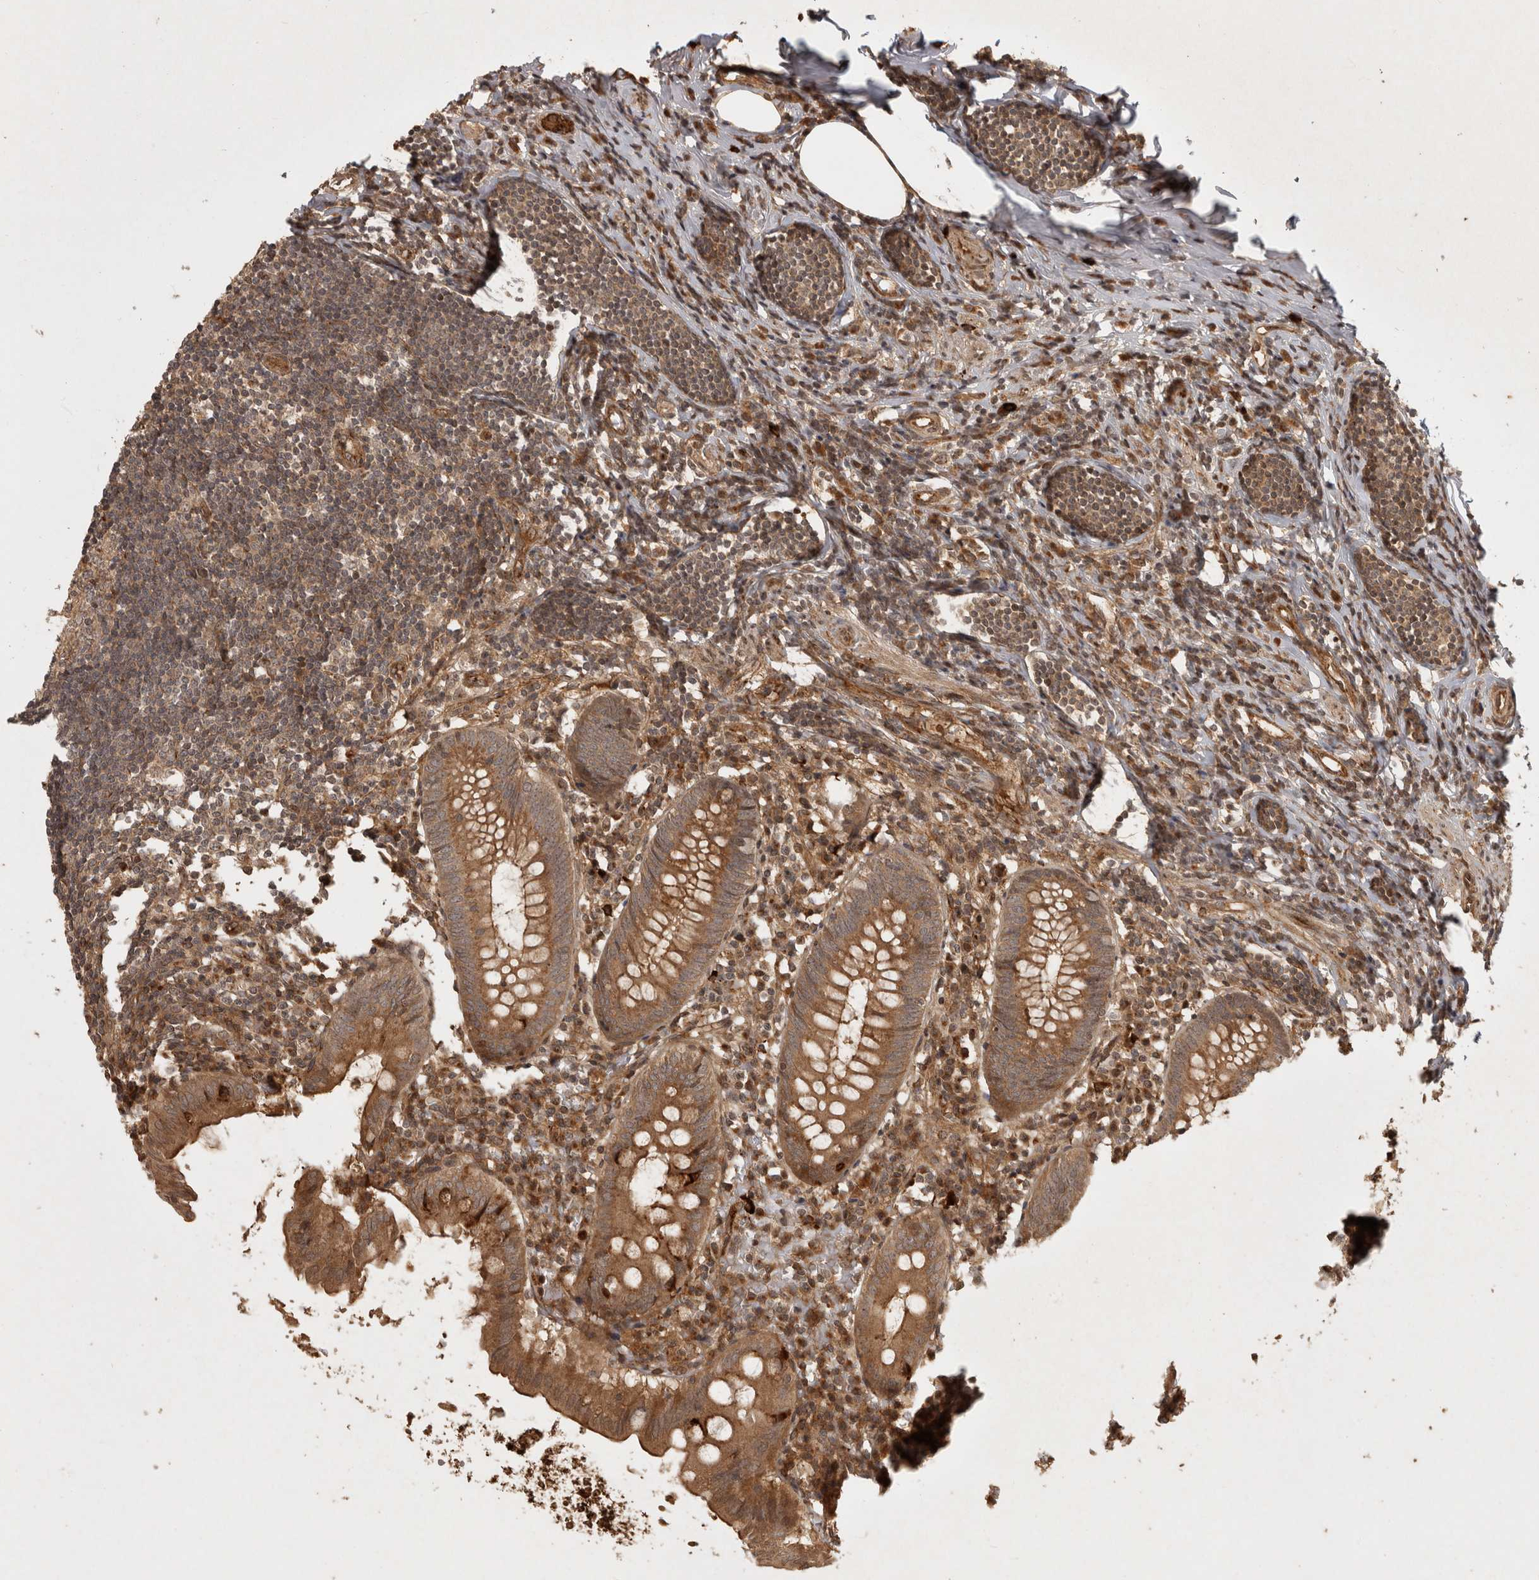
{"staining": {"intensity": "moderate", "quantity": ">75%", "location": "cytoplasmic/membranous"}, "tissue": "appendix", "cell_type": "Glandular cells", "image_type": "normal", "snomed": [{"axis": "morphology", "description": "Normal tissue, NOS"}, {"axis": "topography", "description": "Appendix"}], "caption": "This is an image of IHC staining of unremarkable appendix, which shows moderate positivity in the cytoplasmic/membranous of glandular cells.", "gene": "CAMSAP2", "patient": {"sex": "female", "age": 54}}